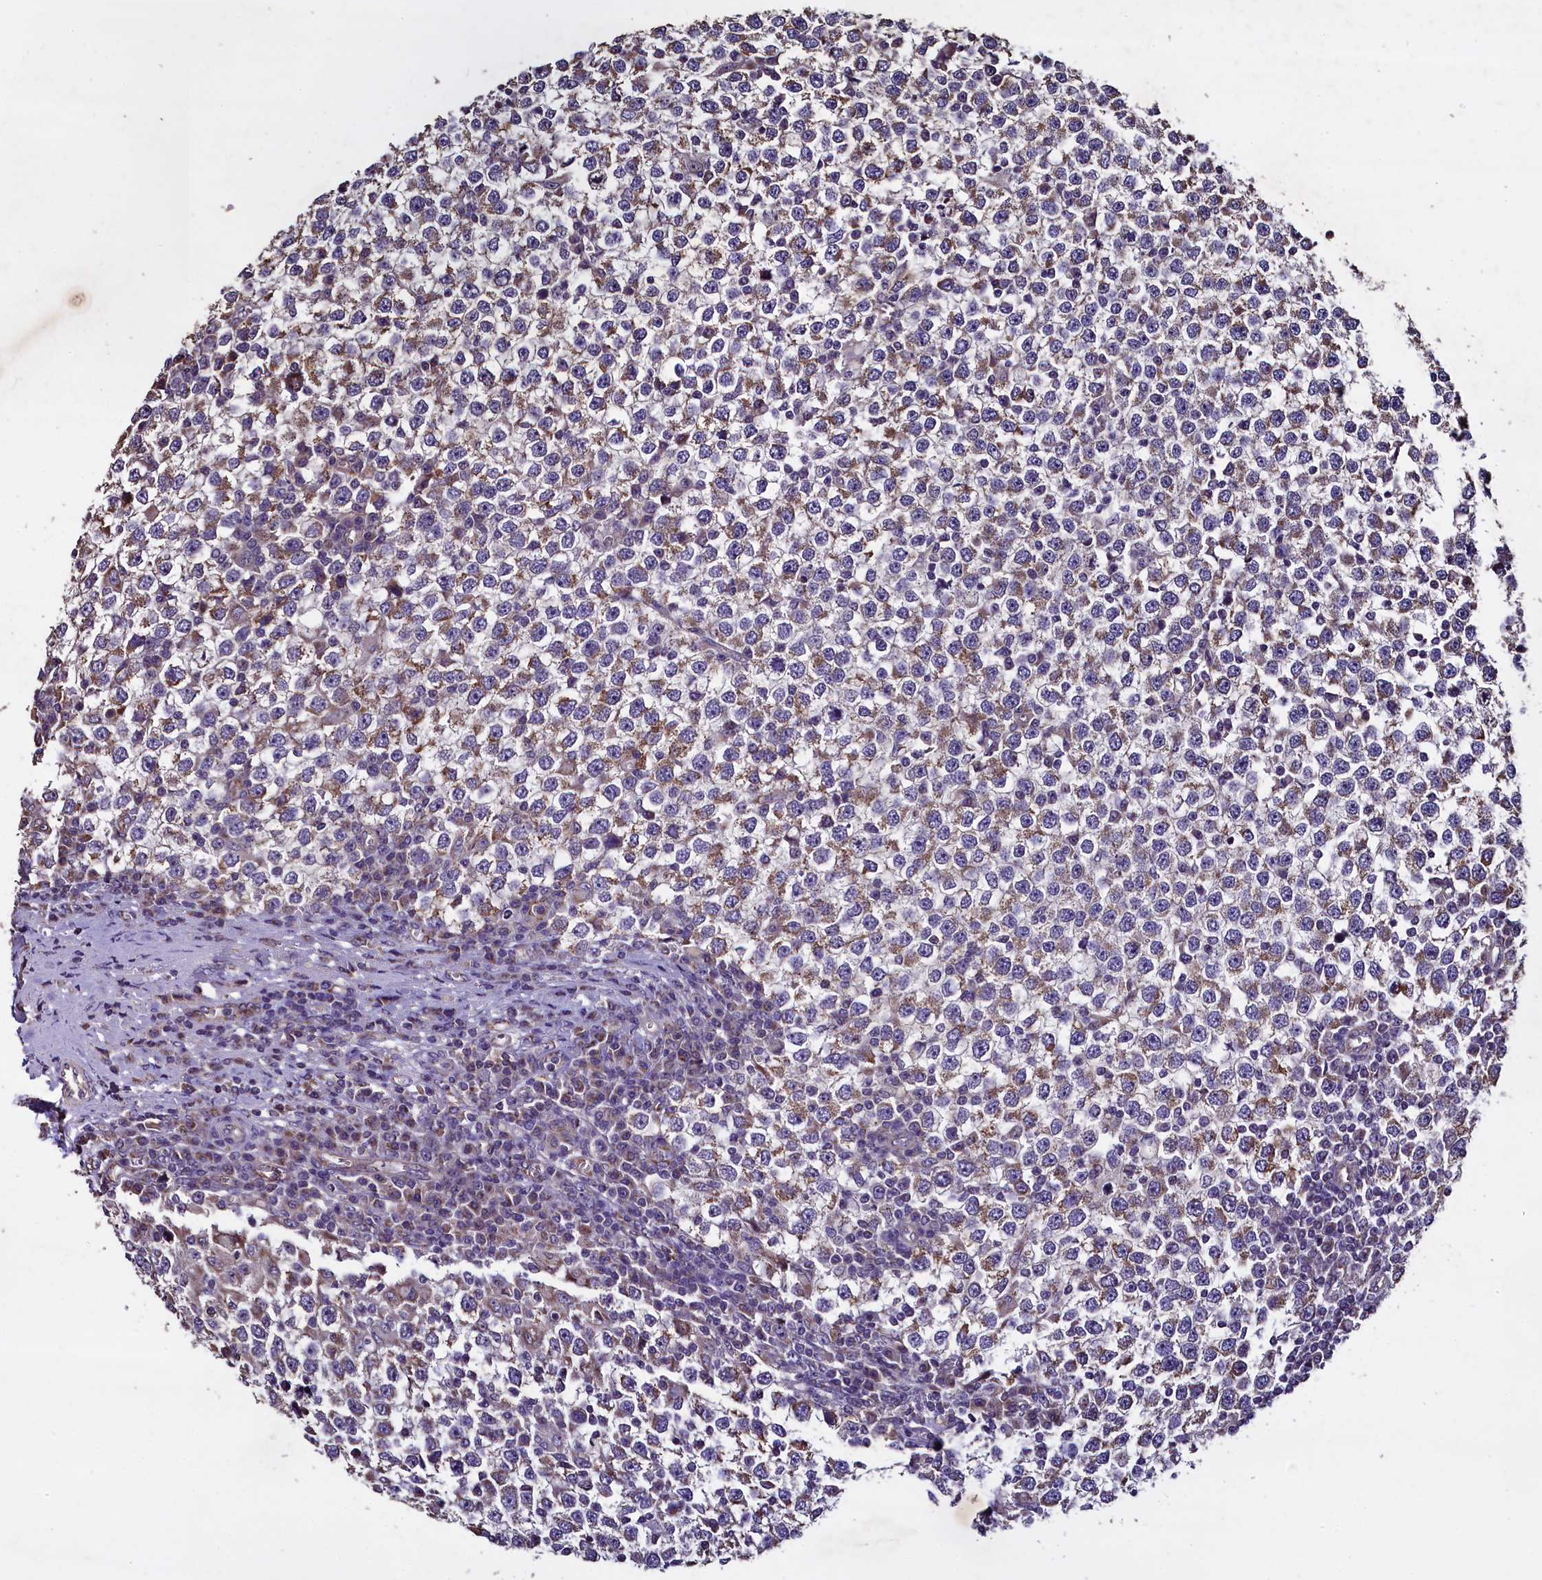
{"staining": {"intensity": "moderate", "quantity": "25%-75%", "location": "cytoplasmic/membranous"}, "tissue": "testis cancer", "cell_type": "Tumor cells", "image_type": "cancer", "snomed": [{"axis": "morphology", "description": "Seminoma, NOS"}, {"axis": "topography", "description": "Testis"}], "caption": "Brown immunohistochemical staining in human testis cancer exhibits moderate cytoplasmic/membranous expression in approximately 25%-75% of tumor cells.", "gene": "COQ9", "patient": {"sex": "male", "age": 65}}